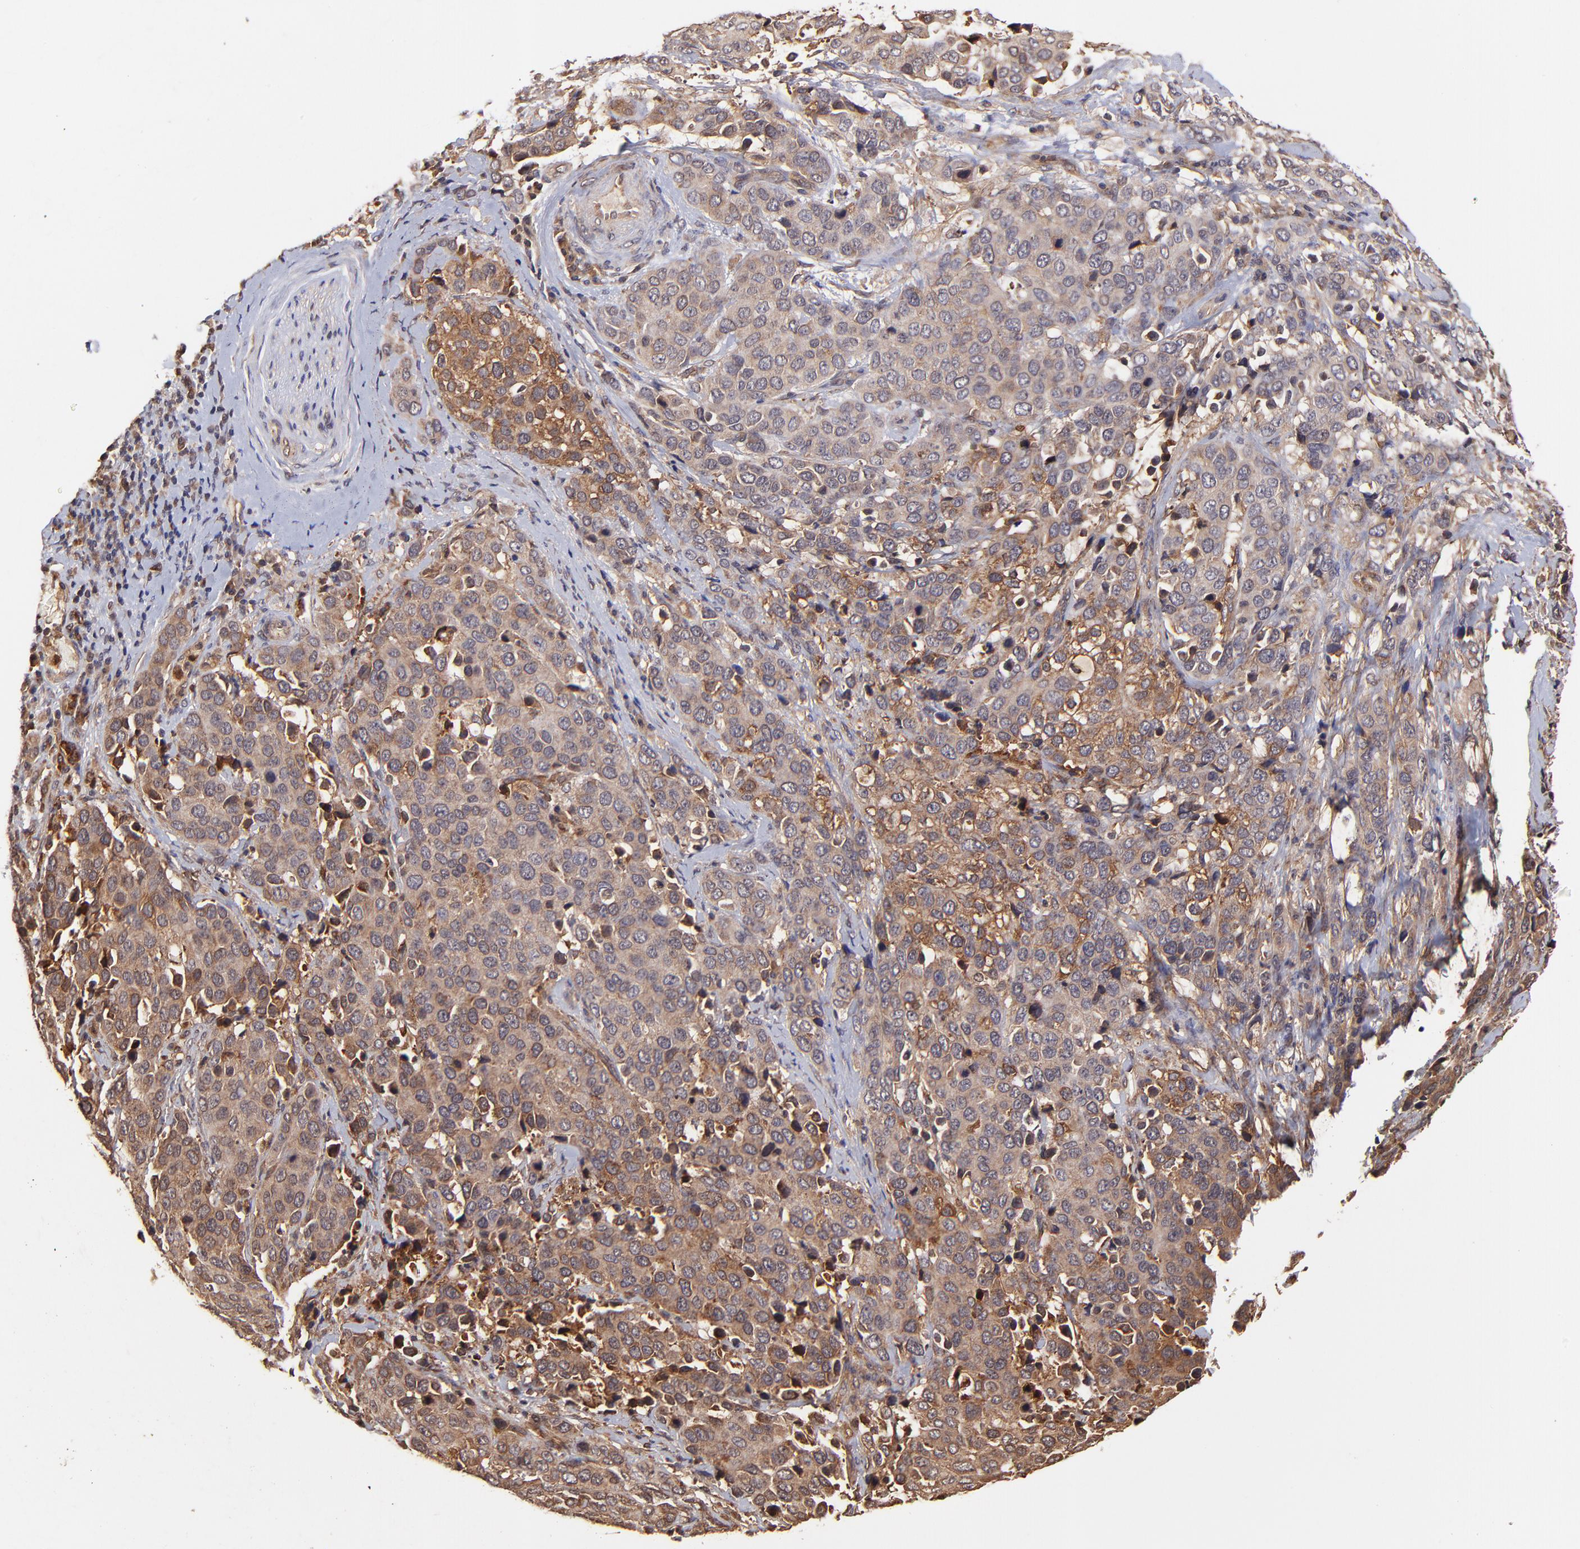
{"staining": {"intensity": "moderate", "quantity": ">75%", "location": "cytoplasmic/membranous"}, "tissue": "cervical cancer", "cell_type": "Tumor cells", "image_type": "cancer", "snomed": [{"axis": "morphology", "description": "Squamous cell carcinoma, NOS"}, {"axis": "topography", "description": "Cervix"}], "caption": "Human squamous cell carcinoma (cervical) stained with a brown dye exhibits moderate cytoplasmic/membranous positive staining in approximately >75% of tumor cells.", "gene": "ITGB1", "patient": {"sex": "female", "age": 54}}